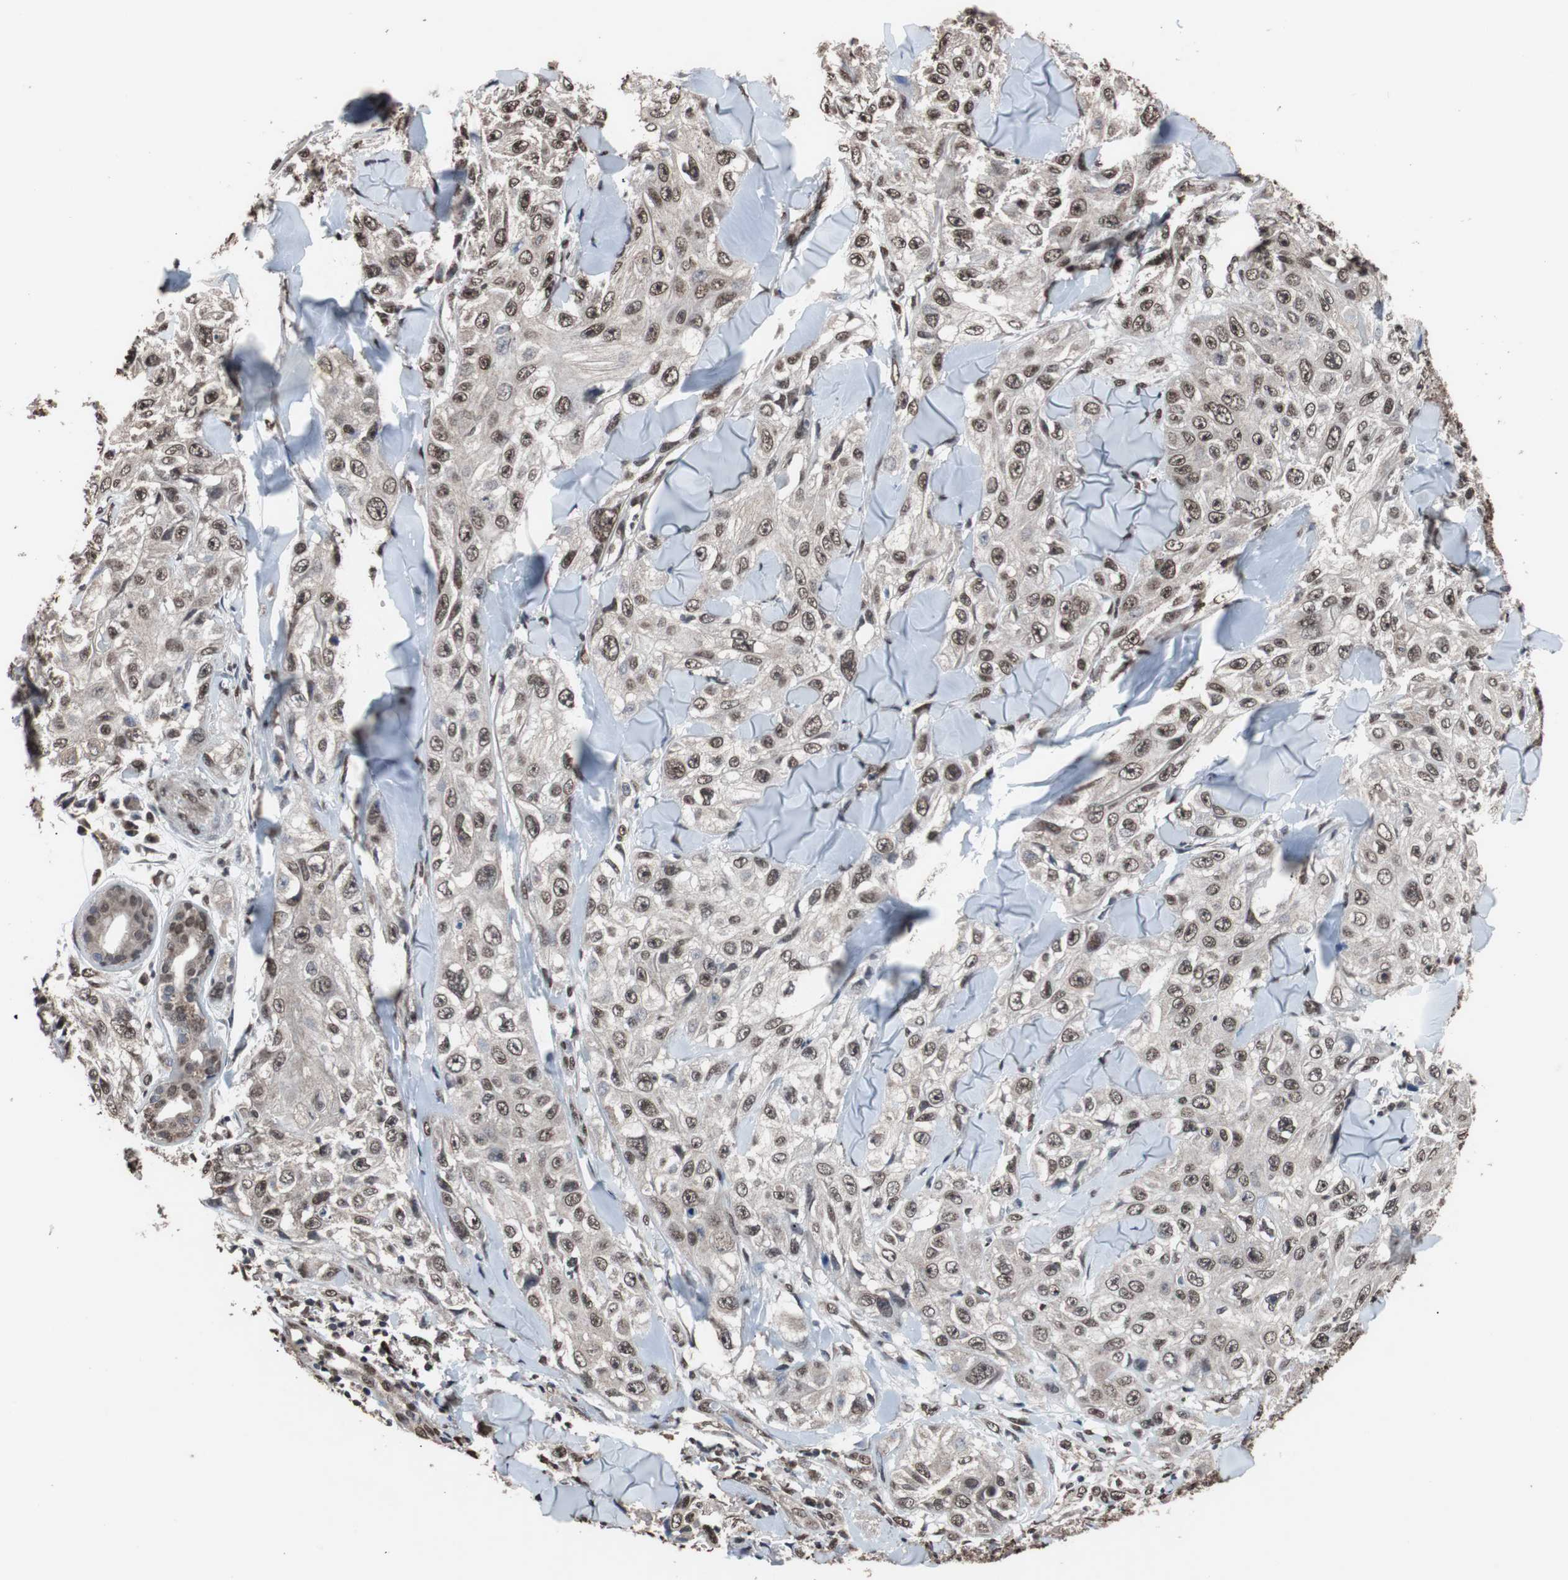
{"staining": {"intensity": "moderate", "quantity": ">75%", "location": "nuclear"}, "tissue": "skin cancer", "cell_type": "Tumor cells", "image_type": "cancer", "snomed": [{"axis": "morphology", "description": "Squamous cell carcinoma, NOS"}, {"axis": "topography", "description": "Skin"}], "caption": "The micrograph exhibits immunohistochemical staining of skin squamous cell carcinoma. There is moderate nuclear expression is appreciated in approximately >75% of tumor cells.", "gene": "MED27", "patient": {"sex": "male", "age": 86}}